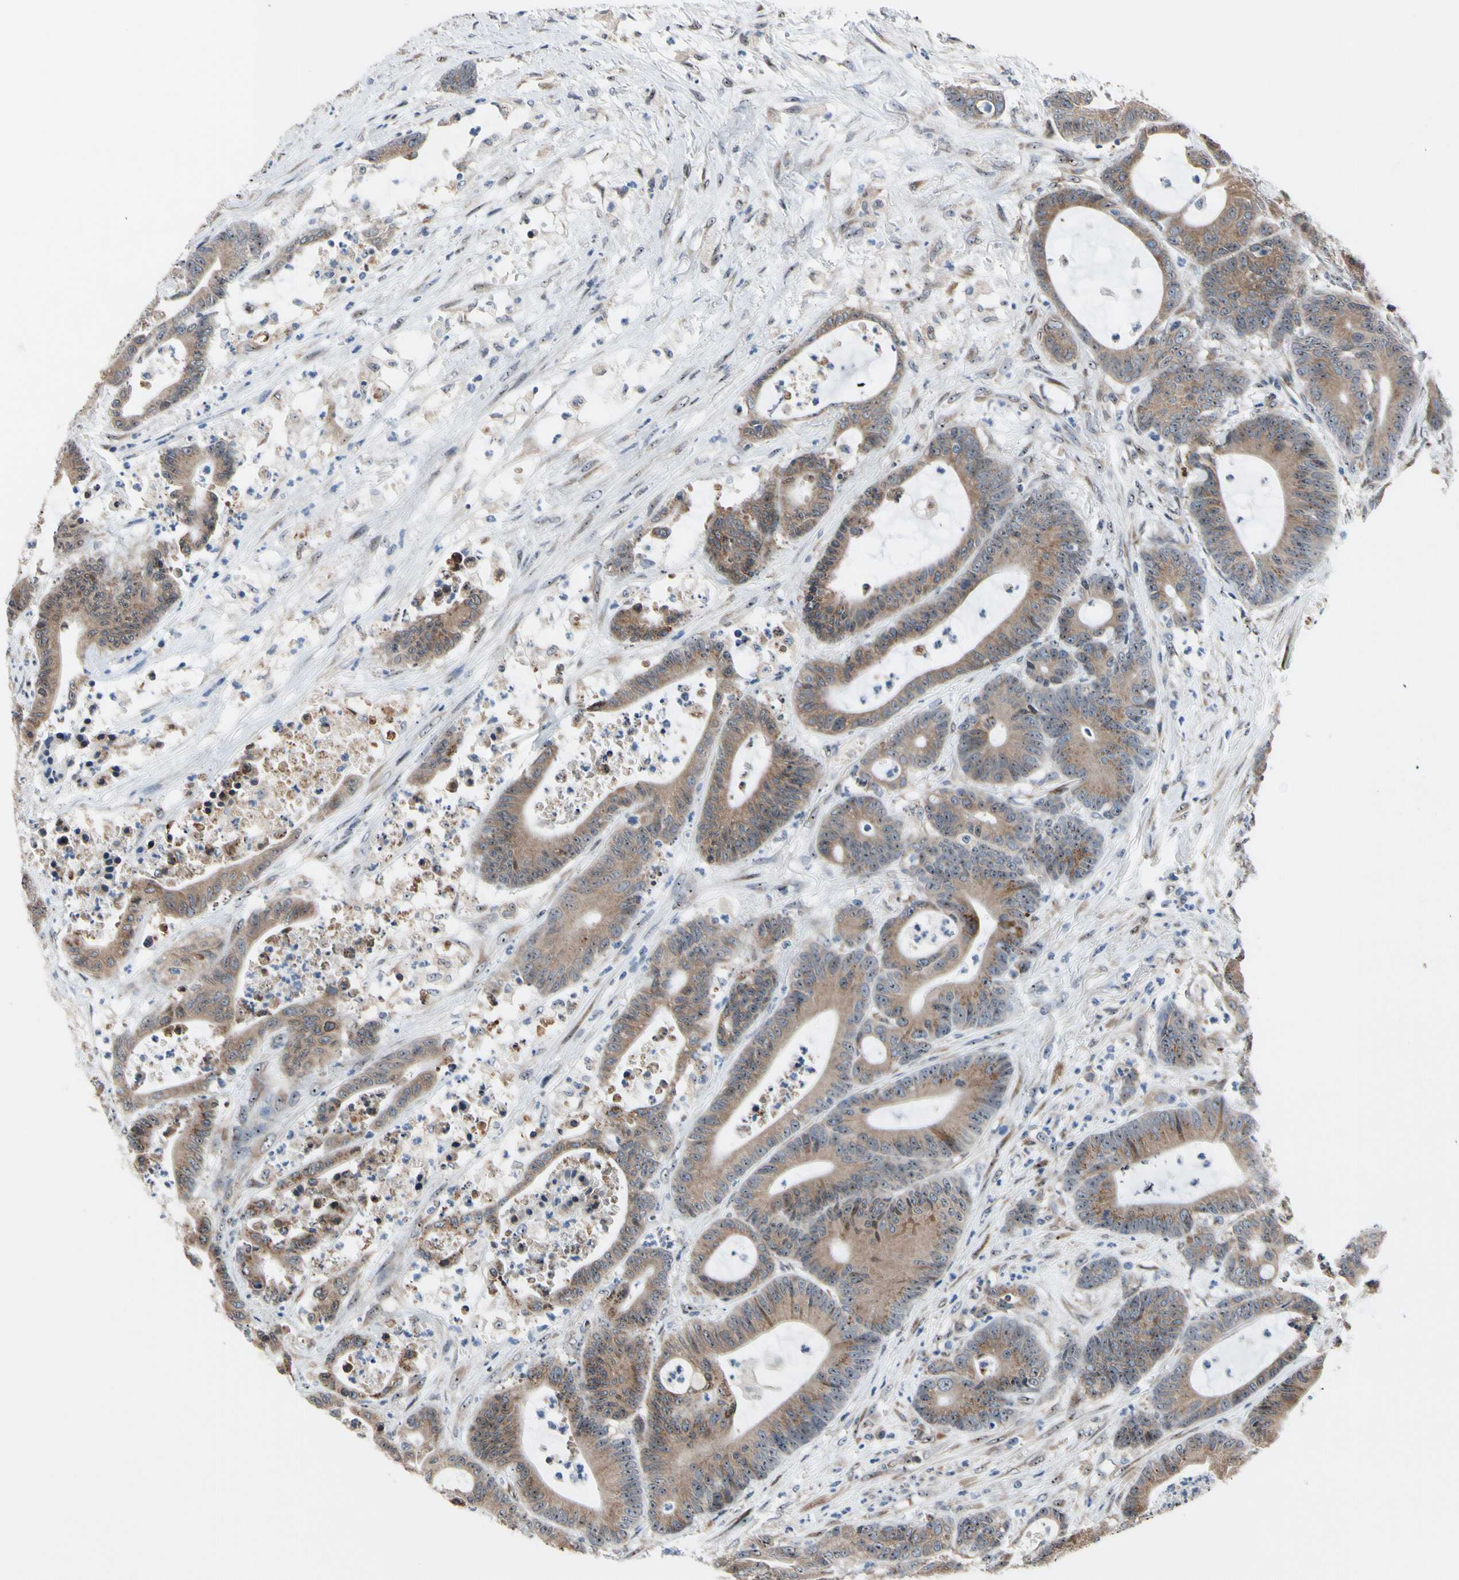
{"staining": {"intensity": "moderate", "quantity": ">75%", "location": "cytoplasmic/membranous"}, "tissue": "colorectal cancer", "cell_type": "Tumor cells", "image_type": "cancer", "snomed": [{"axis": "morphology", "description": "Adenocarcinoma, NOS"}, {"axis": "topography", "description": "Colon"}], "caption": "Immunohistochemical staining of human colorectal cancer (adenocarcinoma) exhibits medium levels of moderate cytoplasmic/membranous expression in about >75% of tumor cells.", "gene": "TMED7", "patient": {"sex": "female", "age": 84}}